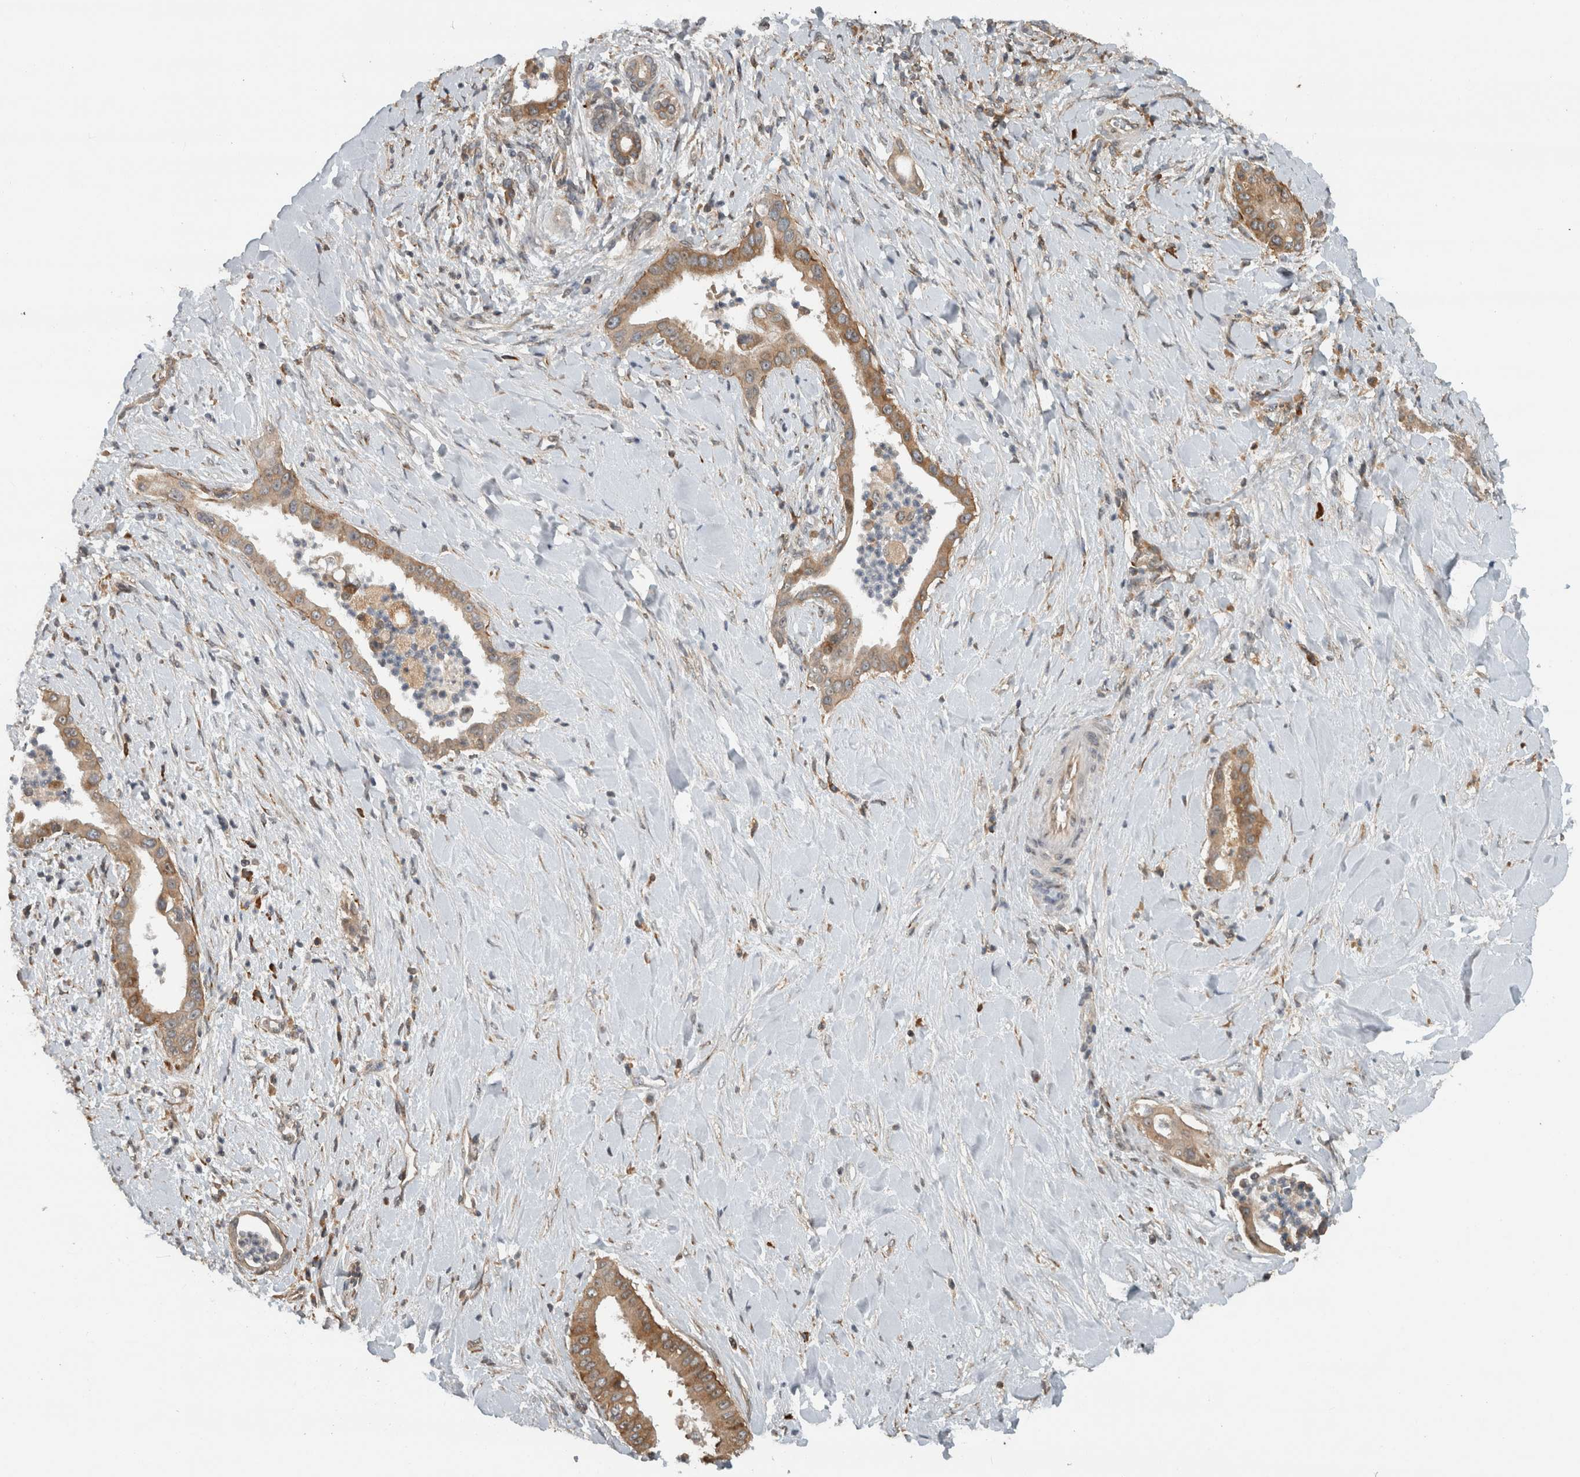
{"staining": {"intensity": "moderate", "quantity": ">75%", "location": "cytoplasmic/membranous"}, "tissue": "liver cancer", "cell_type": "Tumor cells", "image_type": "cancer", "snomed": [{"axis": "morphology", "description": "Cholangiocarcinoma"}, {"axis": "topography", "description": "Liver"}], "caption": "Moderate cytoplasmic/membranous expression for a protein is seen in about >75% of tumor cells of liver cancer (cholangiocarcinoma) using IHC.", "gene": "GPR137B", "patient": {"sex": "female", "age": 54}}